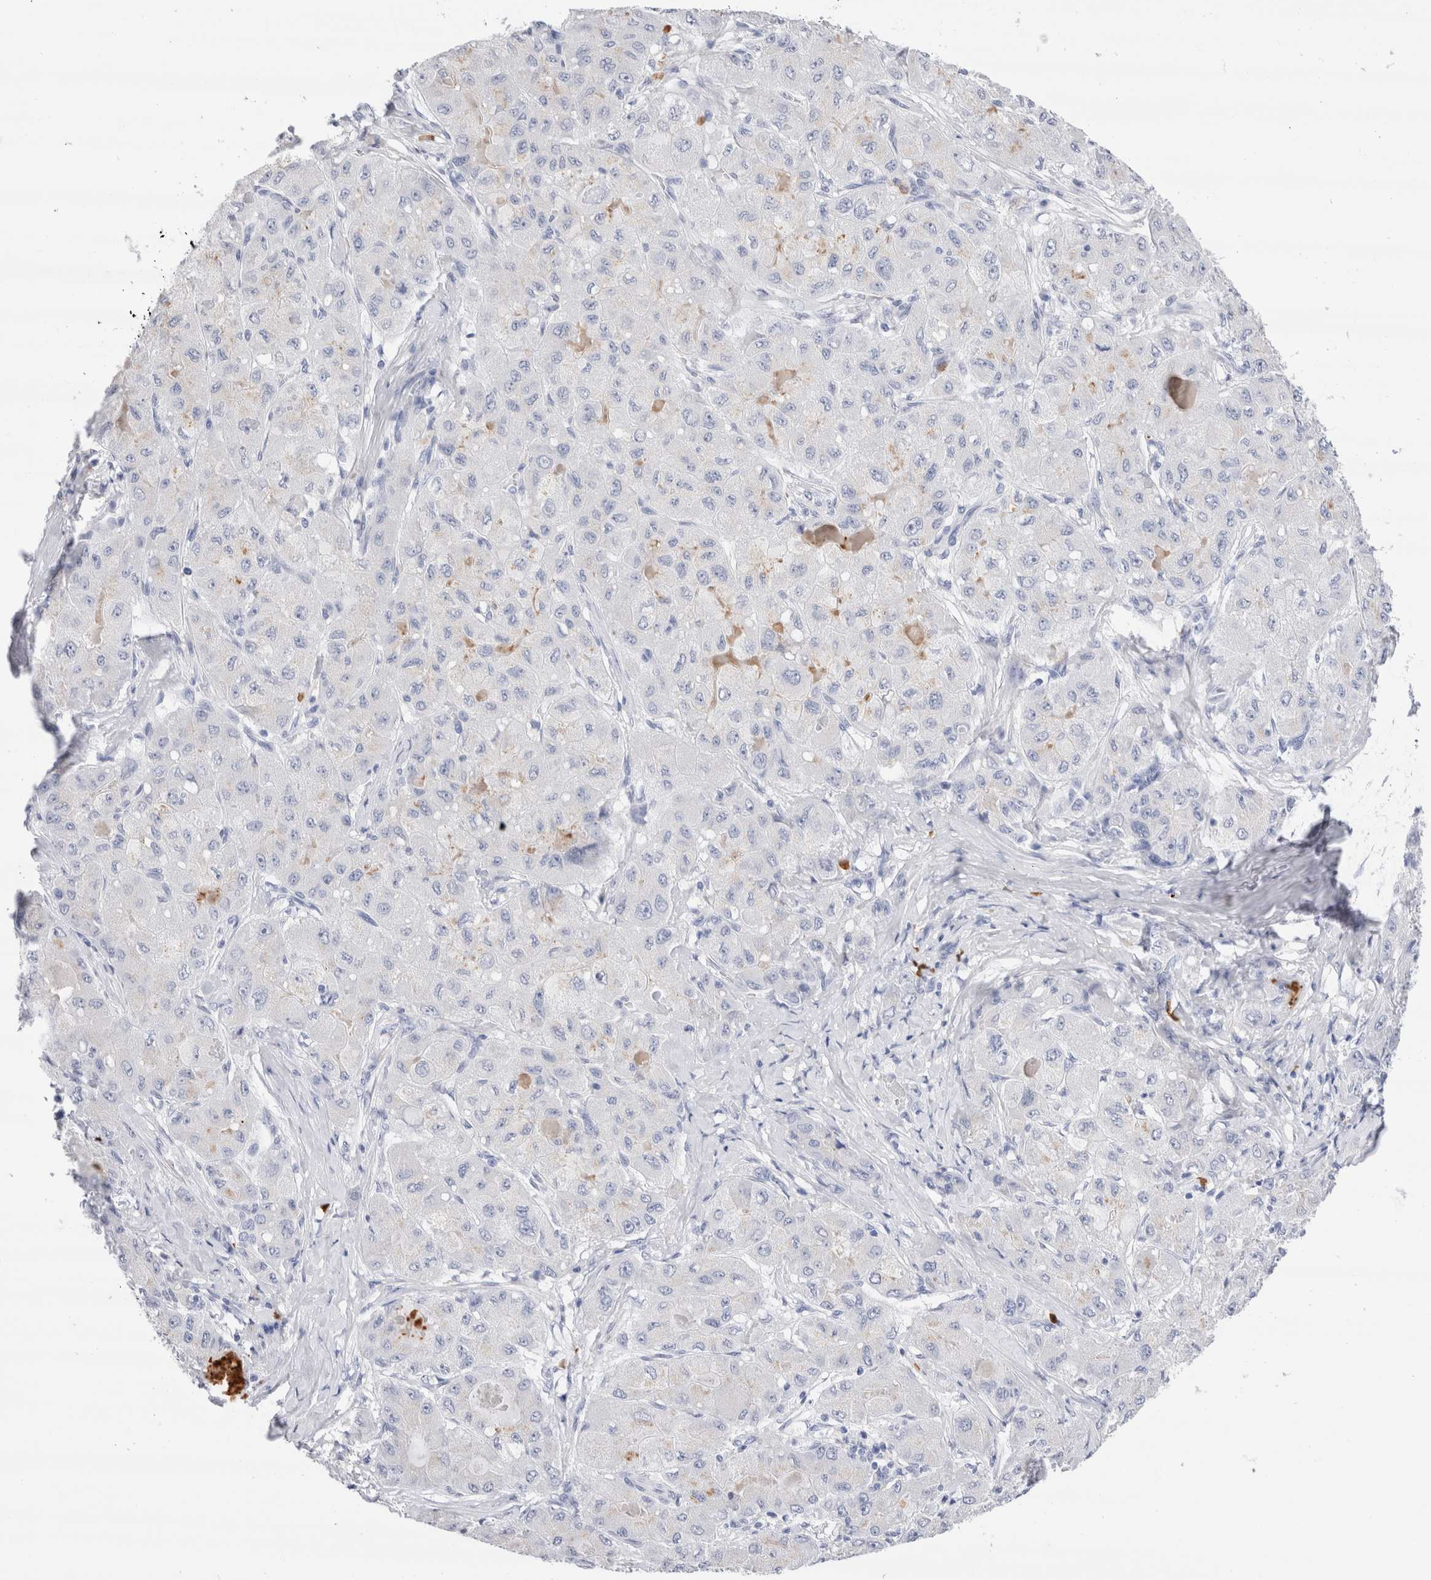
{"staining": {"intensity": "negative", "quantity": "none", "location": "none"}, "tissue": "liver cancer", "cell_type": "Tumor cells", "image_type": "cancer", "snomed": [{"axis": "morphology", "description": "Carcinoma, Hepatocellular, NOS"}, {"axis": "topography", "description": "Liver"}], "caption": "This is an immunohistochemistry histopathology image of human liver cancer. There is no expression in tumor cells.", "gene": "SLC10A5", "patient": {"sex": "male", "age": 80}}